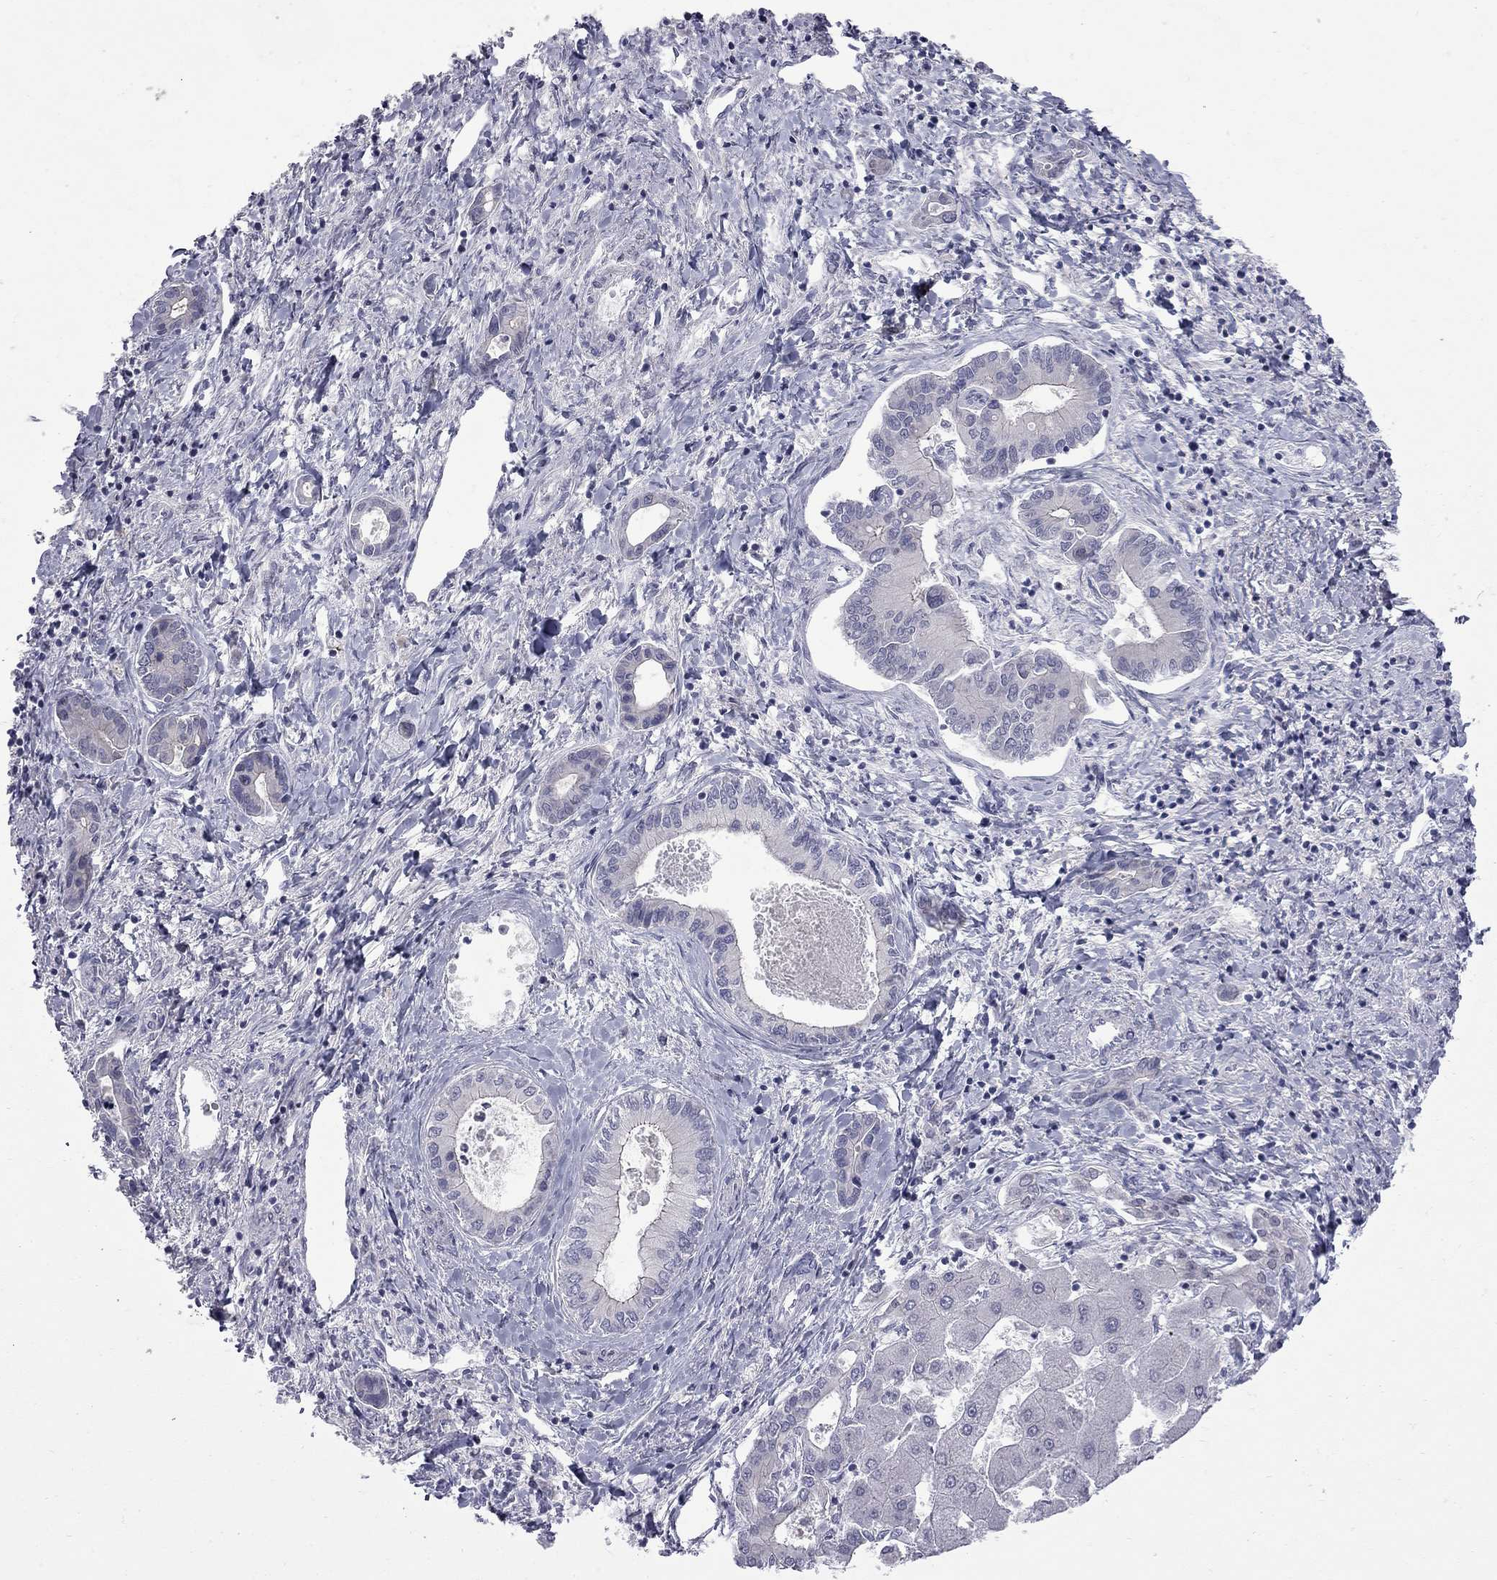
{"staining": {"intensity": "negative", "quantity": "none", "location": "none"}, "tissue": "liver cancer", "cell_type": "Tumor cells", "image_type": "cancer", "snomed": [{"axis": "morphology", "description": "Cholangiocarcinoma"}, {"axis": "topography", "description": "Liver"}], "caption": "Liver cancer was stained to show a protein in brown. There is no significant positivity in tumor cells.", "gene": "NRARP", "patient": {"sex": "male", "age": 66}}